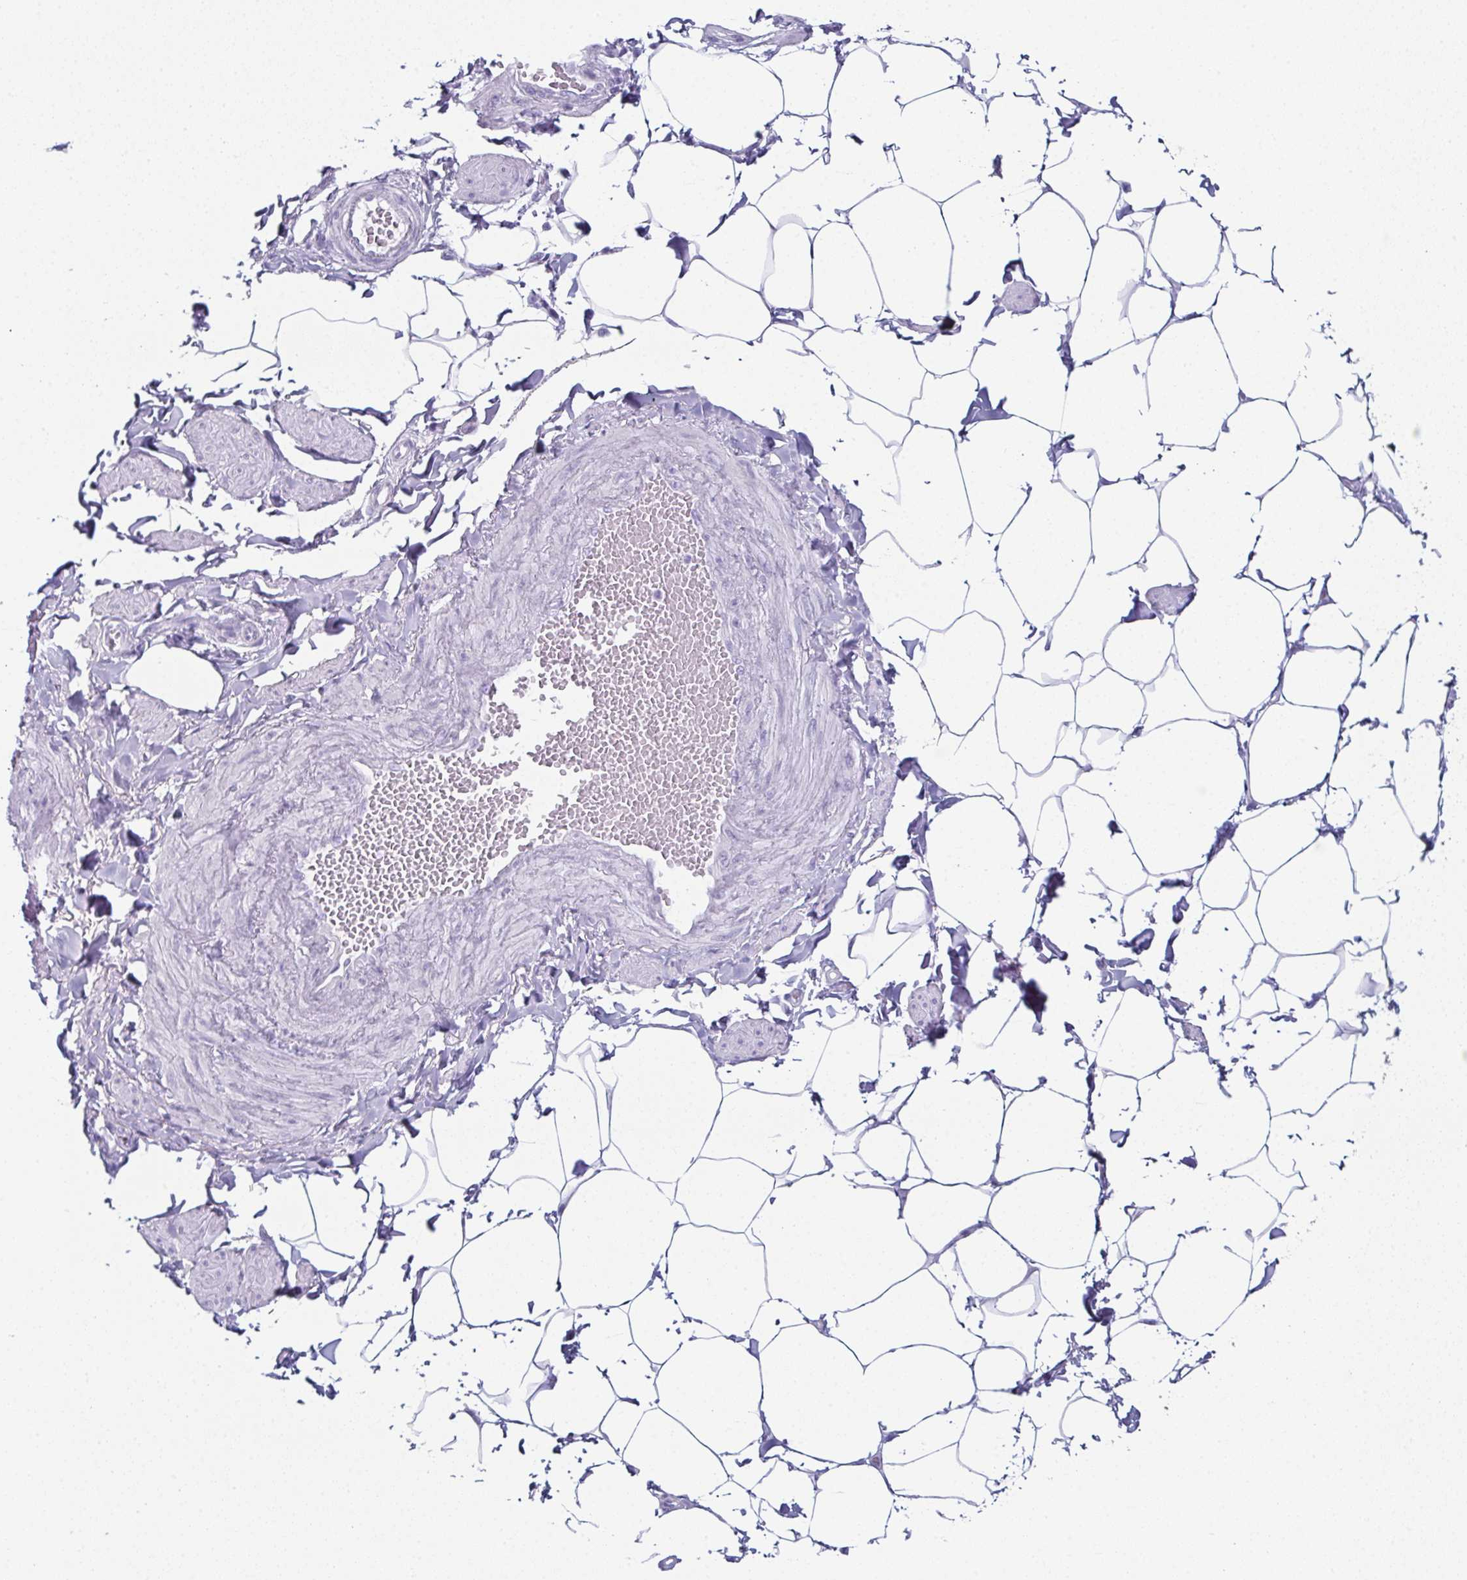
{"staining": {"intensity": "negative", "quantity": "none", "location": "none"}, "tissue": "adipose tissue", "cell_type": "Adipocytes", "image_type": "normal", "snomed": [{"axis": "morphology", "description": "Normal tissue, NOS"}, {"axis": "topography", "description": "Epididymis"}, {"axis": "topography", "description": "Peripheral nerve tissue"}], "caption": "High power microscopy micrograph of an immunohistochemistry photomicrograph of normal adipose tissue, revealing no significant expression in adipocytes. The staining was performed using DAB to visualize the protein expression in brown, while the nuclei were stained in blue with hematoxylin (Magnification: 20x).", "gene": "ENKUR", "patient": {"sex": "male", "age": 32}}